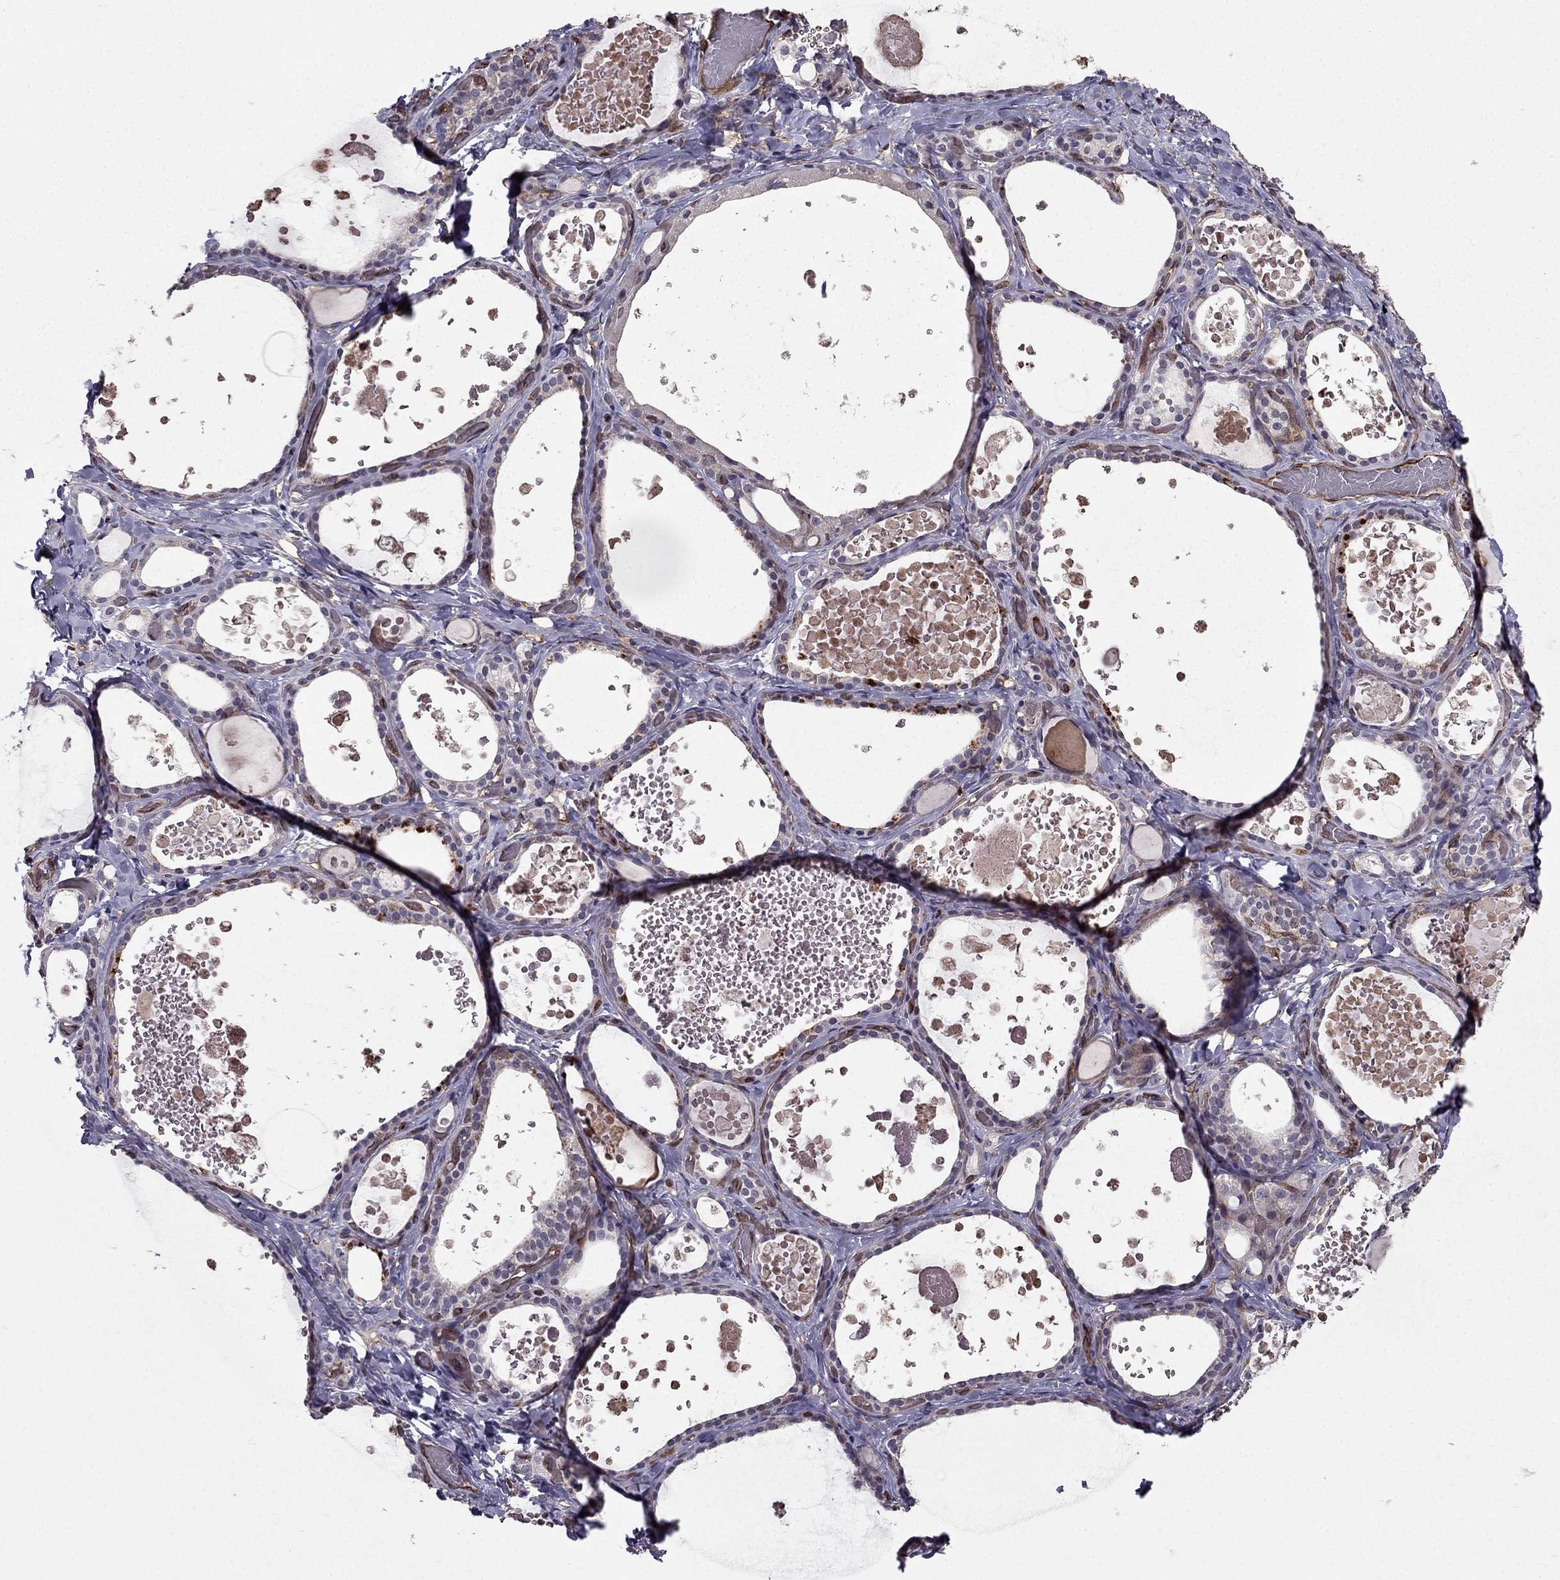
{"staining": {"intensity": "negative", "quantity": "none", "location": "none"}, "tissue": "thyroid gland", "cell_type": "Glandular cells", "image_type": "normal", "snomed": [{"axis": "morphology", "description": "Normal tissue, NOS"}, {"axis": "topography", "description": "Thyroid gland"}], "caption": "Immunohistochemistry photomicrograph of normal thyroid gland stained for a protein (brown), which reveals no expression in glandular cells.", "gene": "RASIP1", "patient": {"sex": "female", "age": 56}}